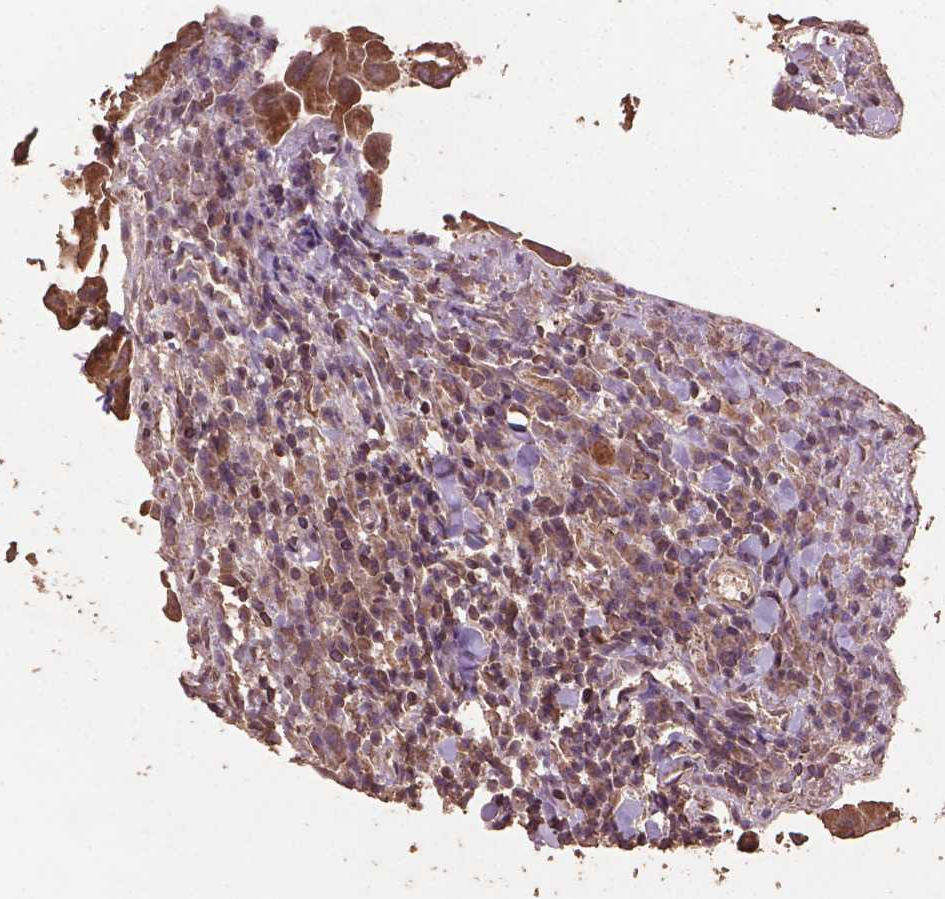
{"staining": {"intensity": "moderate", "quantity": ">75%", "location": "cytoplasmic/membranous"}, "tissue": "thyroid cancer", "cell_type": "Tumor cells", "image_type": "cancer", "snomed": [{"axis": "morphology", "description": "Papillary adenocarcinoma, NOS"}, {"axis": "topography", "description": "Thyroid gland"}], "caption": "Immunohistochemical staining of human thyroid cancer (papillary adenocarcinoma) displays moderate cytoplasmic/membranous protein positivity in approximately >75% of tumor cells.", "gene": "BABAM1", "patient": {"sex": "female", "age": 37}}